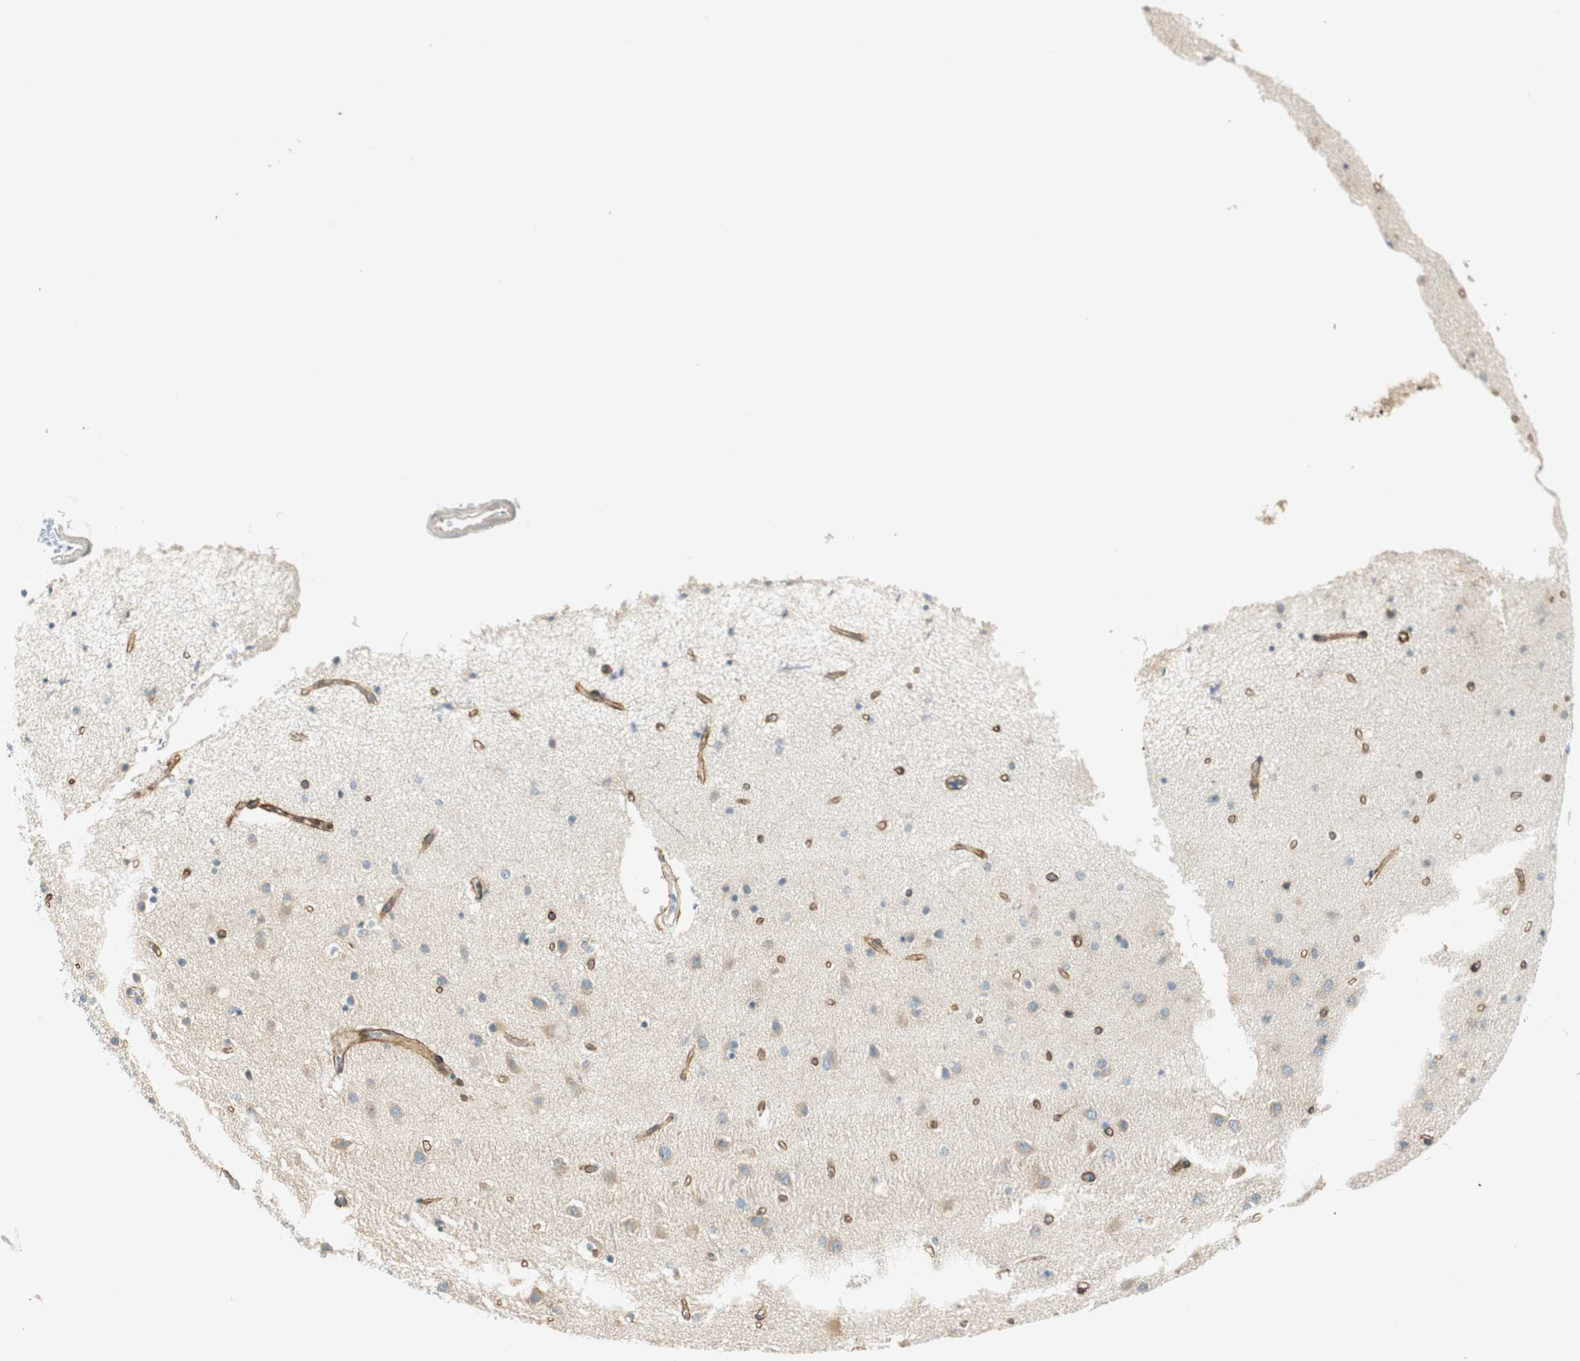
{"staining": {"intensity": "moderate", "quantity": ">75%", "location": "cytoplasmic/membranous"}, "tissue": "cerebral cortex", "cell_type": "Endothelial cells", "image_type": "normal", "snomed": [{"axis": "morphology", "description": "Normal tissue, NOS"}, {"axis": "topography", "description": "Cerebral cortex"}], "caption": "Cerebral cortex stained with DAB (3,3'-diaminobenzidine) IHC reveals medium levels of moderate cytoplasmic/membranous positivity in about >75% of endothelial cells. (IHC, brightfield microscopy, high magnification).", "gene": "MSX2", "patient": {"sex": "female", "age": 54}}